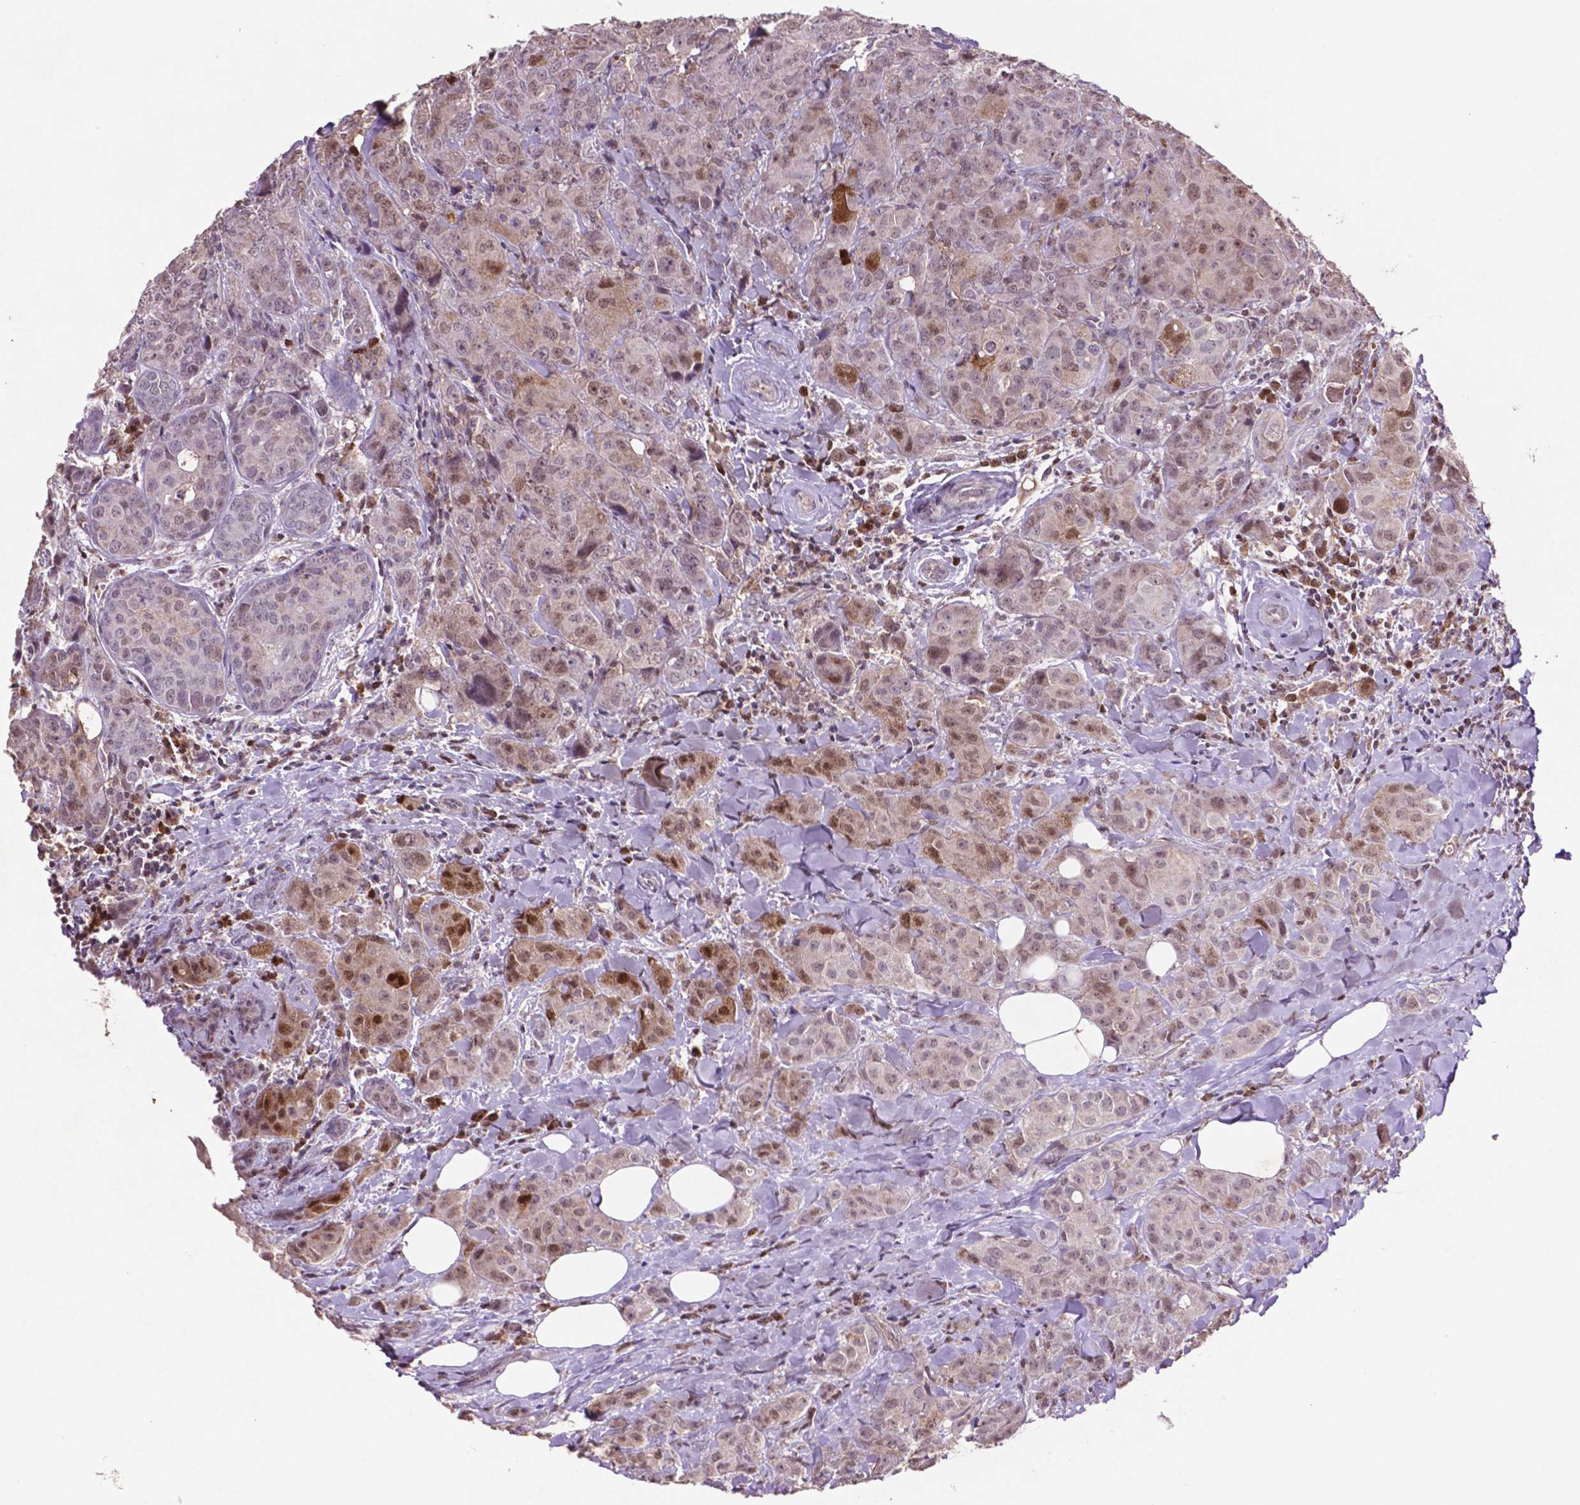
{"staining": {"intensity": "moderate", "quantity": "<25%", "location": "cytoplasmic/membranous,nuclear"}, "tissue": "breast cancer", "cell_type": "Tumor cells", "image_type": "cancer", "snomed": [{"axis": "morphology", "description": "Duct carcinoma"}, {"axis": "topography", "description": "Breast"}], "caption": "Immunohistochemical staining of breast cancer (intraductal carcinoma) exhibits low levels of moderate cytoplasmic/membranous and nuclear protein expression in about <25% of tumor cells. Ihc stains the protein in brown and the nuclei are stained blue.", "gene": "GLRX", "patient": {"sex": "female", "age": 43}}